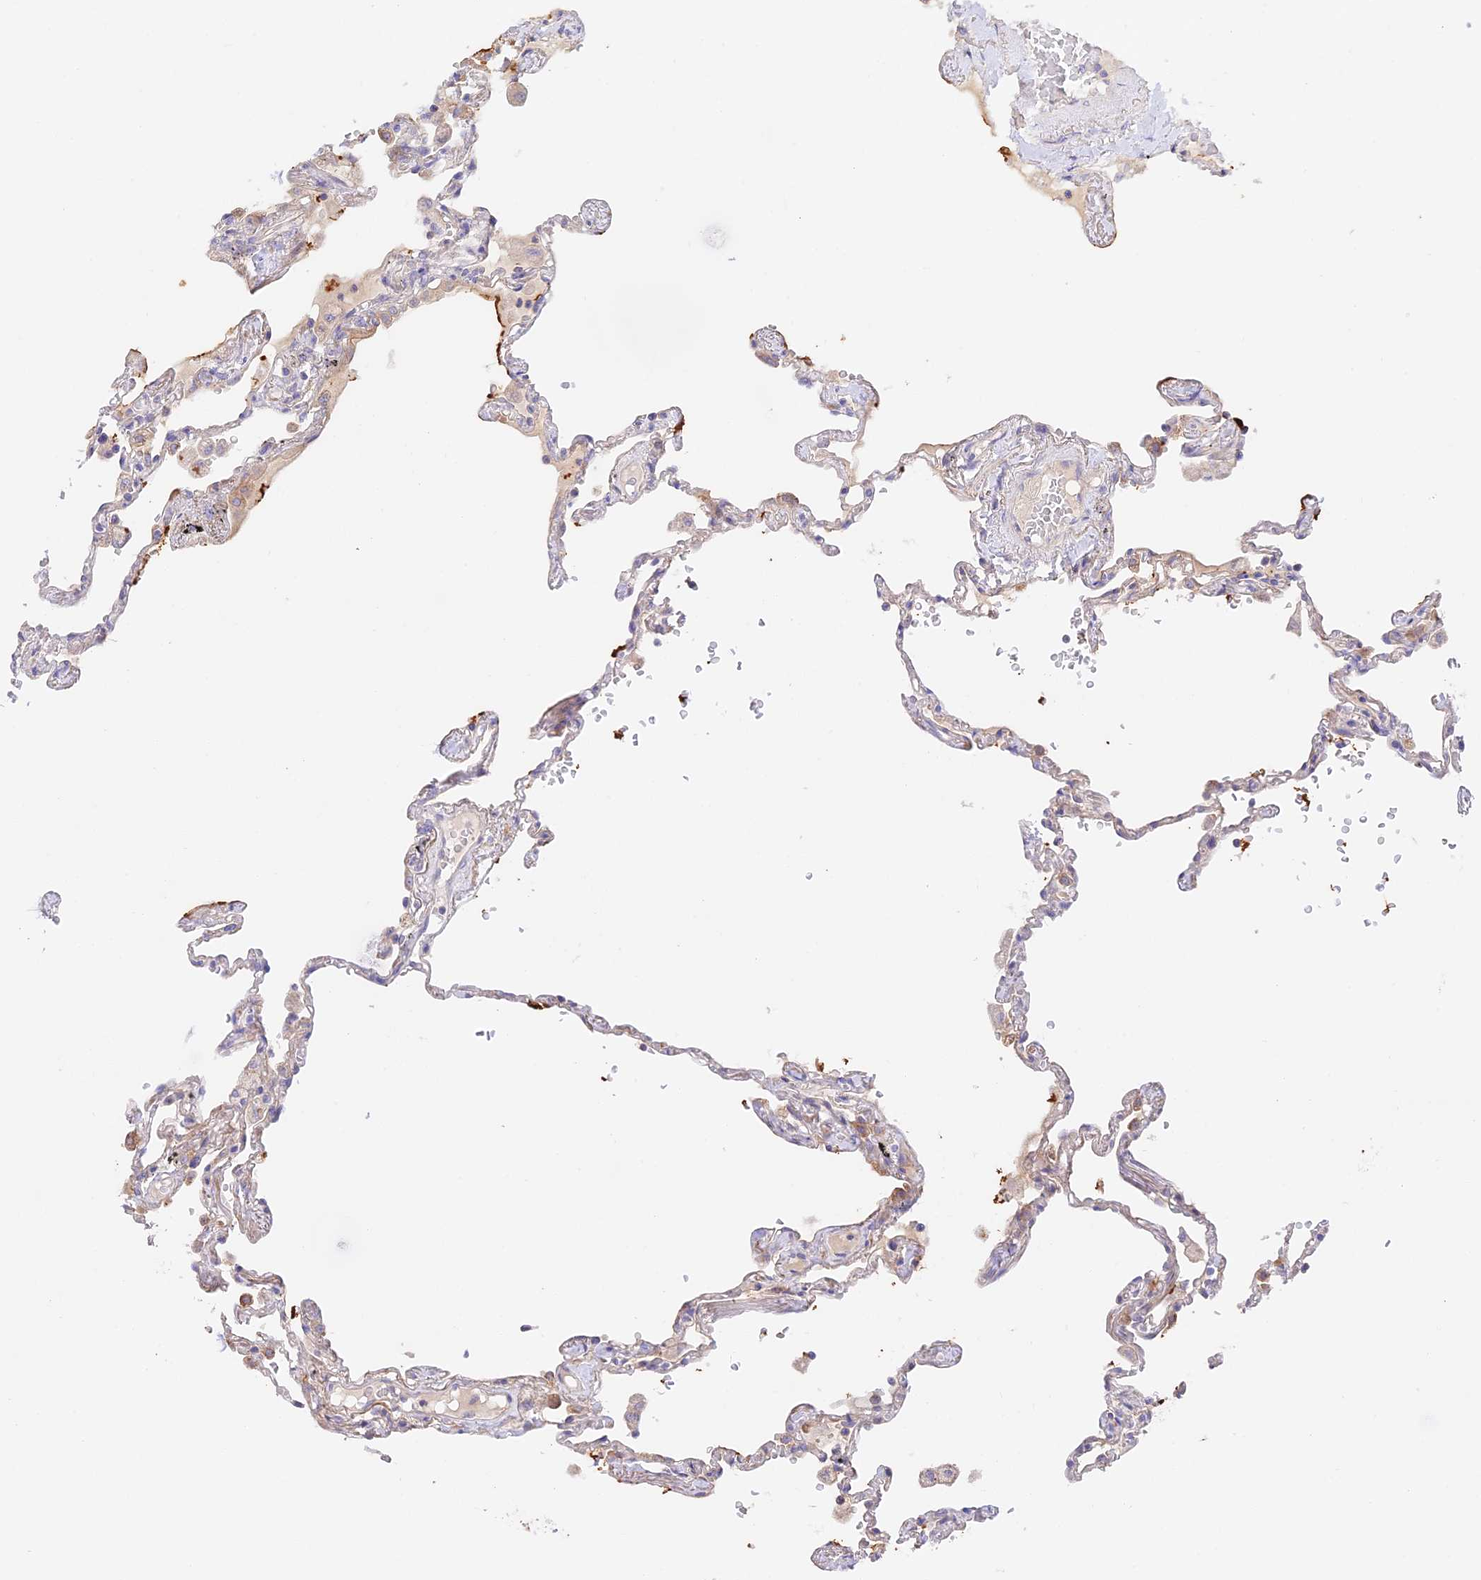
{"staining": {"intensity": "moderate", "quantity": "<25%", "location": "cytoplasmic/membranous"}, "tissue": "lung", "cell_type": "Alveolar cells", "image_type": "normal", "snomed": [{"axis": "morphology", "description": "Normal tissue, NOS"}, {"axis": "topography", "description": "Lung"}], "caption": "Human lung stained for a protein (brown) reveals moderate cytoplasmic/membranous positive staining in approximately <25% of alveolar cells.", "gene": "CAMSAP3", "patient": {"sex": "female", "age": 67}}